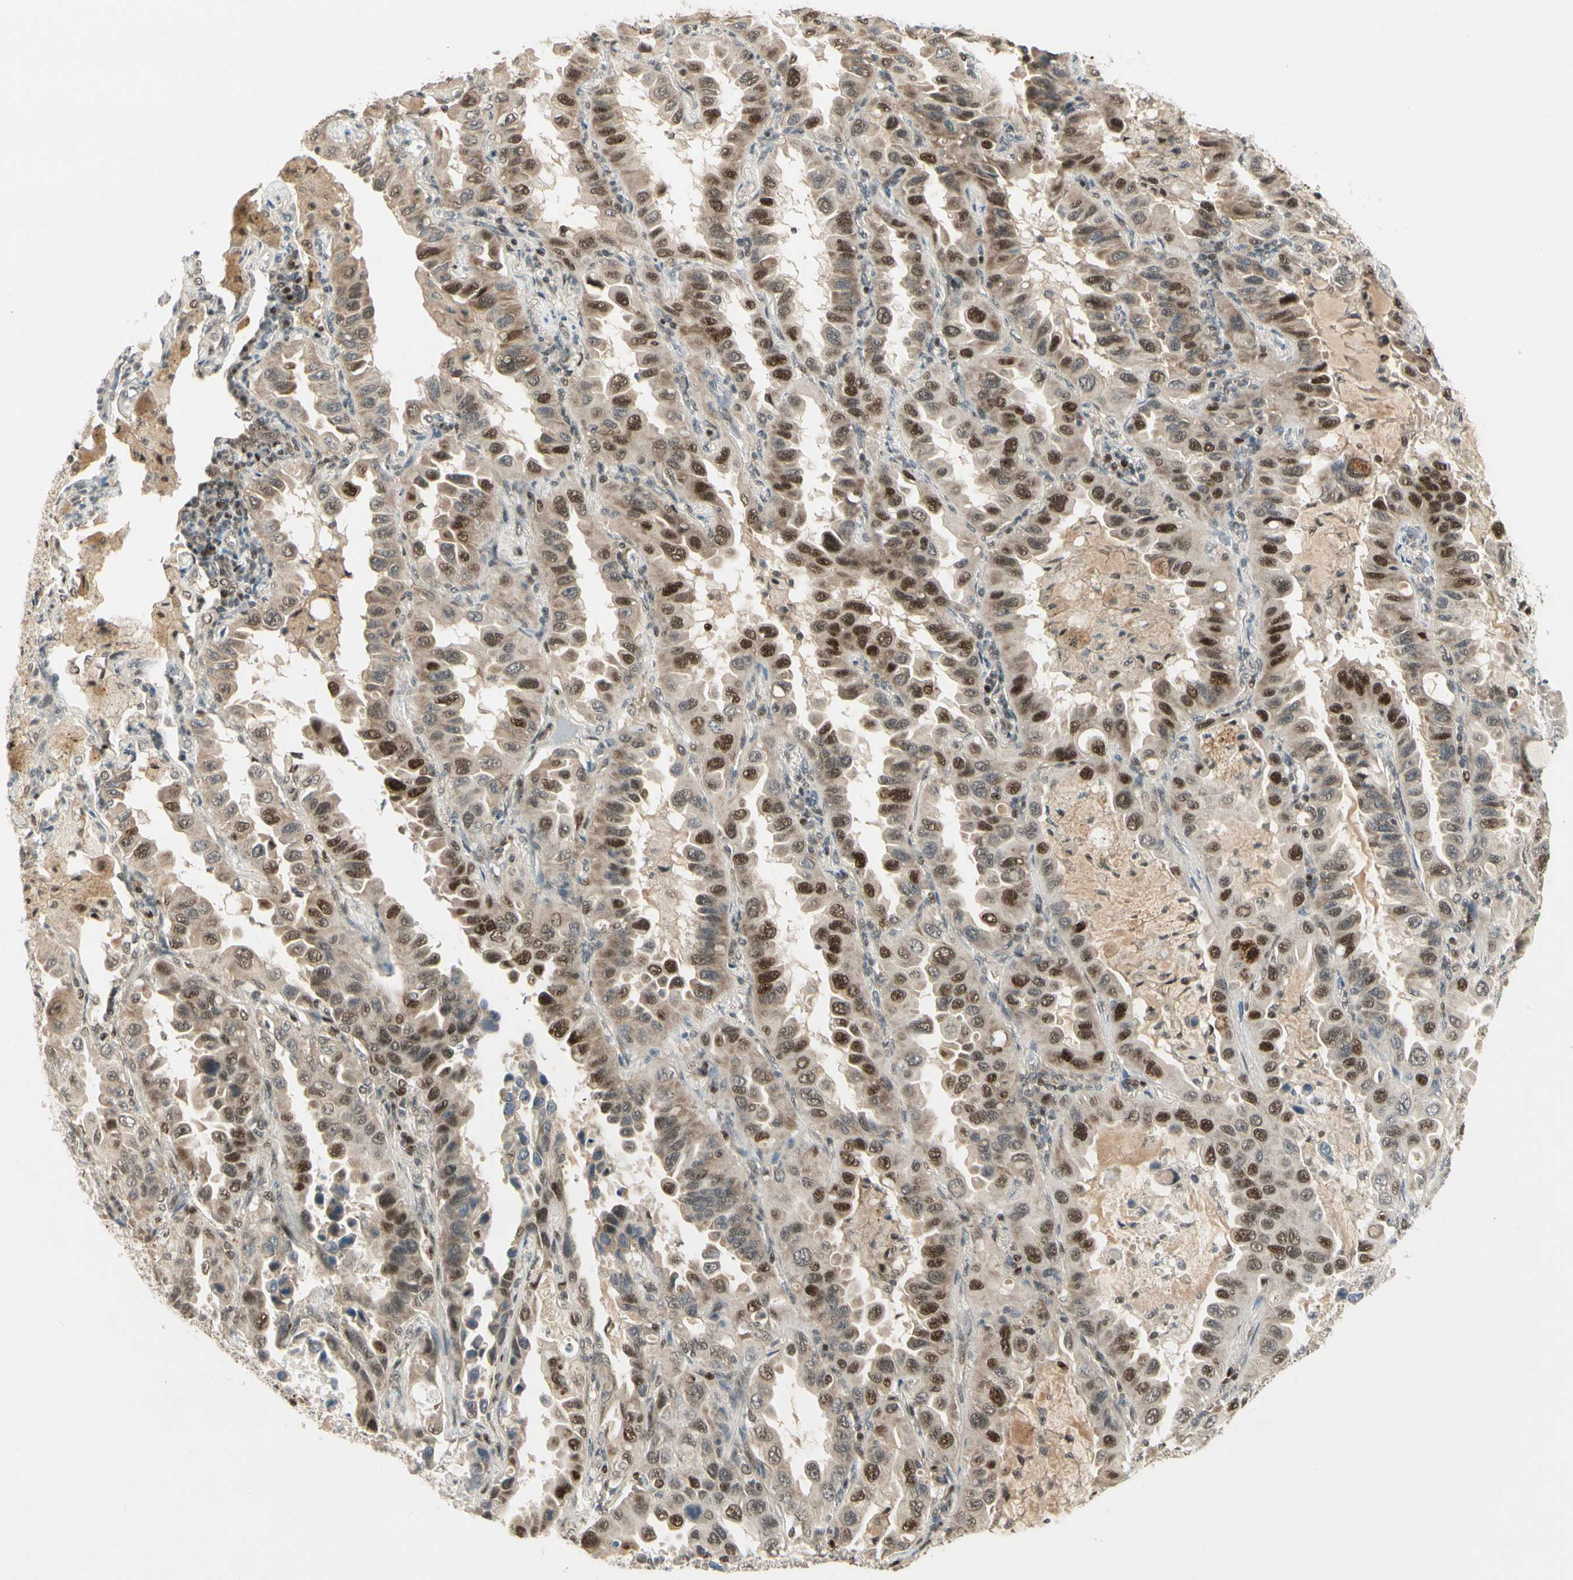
{"staining": {"intensity": "strong", "quantity": "25%-75%", "location": "nuclear"}, "tissue": "lung cancer", "cell_type": "Tumor cells", "image_type": "cancer", "snomed": [{"axis": "morphology", "description": "Adenocarcinoma, NOS"}, {"axis": "topography", "description": "Lung"}], "caption": "Tumor cells demonstrate strong nuclear expression in about 25%-75% of cells in adenocarcinoma (lung).", "gene": "CDK11A", "patient": {"sex": "male", "age": 64}}